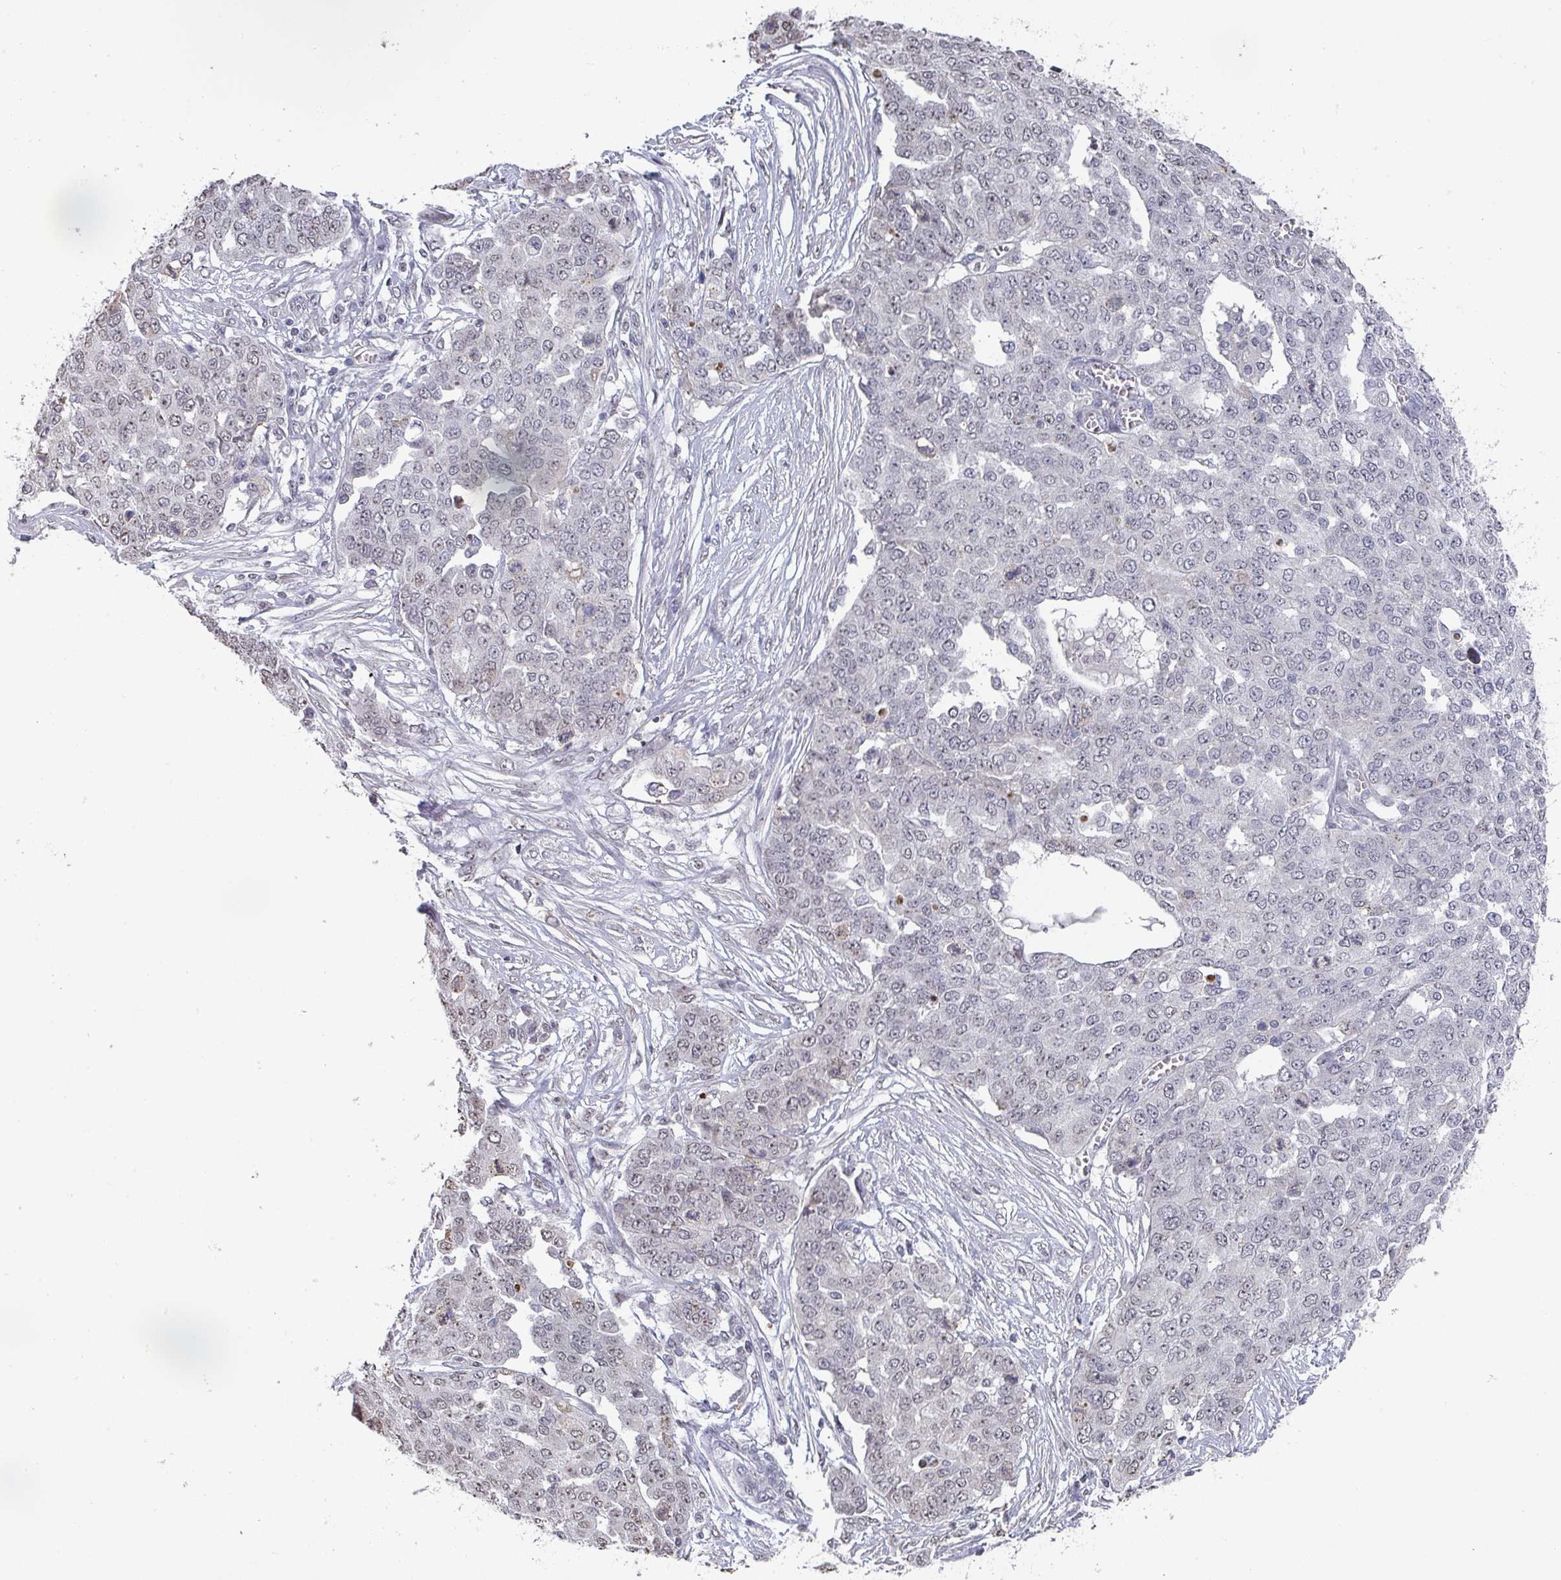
{"staining": {"intensity": "weak", "quantity": "<25%", "location": "nuclear"}, "tissue": "ovarian cancer", "cell_type": "Tumor cells", "image_type": "cancer", "snomed": [{"axis": "morphology", "description": "Cystadenocarcinoma, serous, NOS"}, {"axis": "topography", "description": "Soft tissue"}, {"axis": "topography", "description": "Ovary"}], "caption": "High power microscopy micrograph of an immunohistochemistry image of ovarian cancer (serous cystadenocarcinoma), revealing no significant expression in tumor cells. The staining is performed using DAB (3,3'-diaminobenzidine) brown chromogen with nuclei counter-stained in using hematoxylin.", "gene": "ZNF654", "patient": {"sex": "female", "age": 57}}